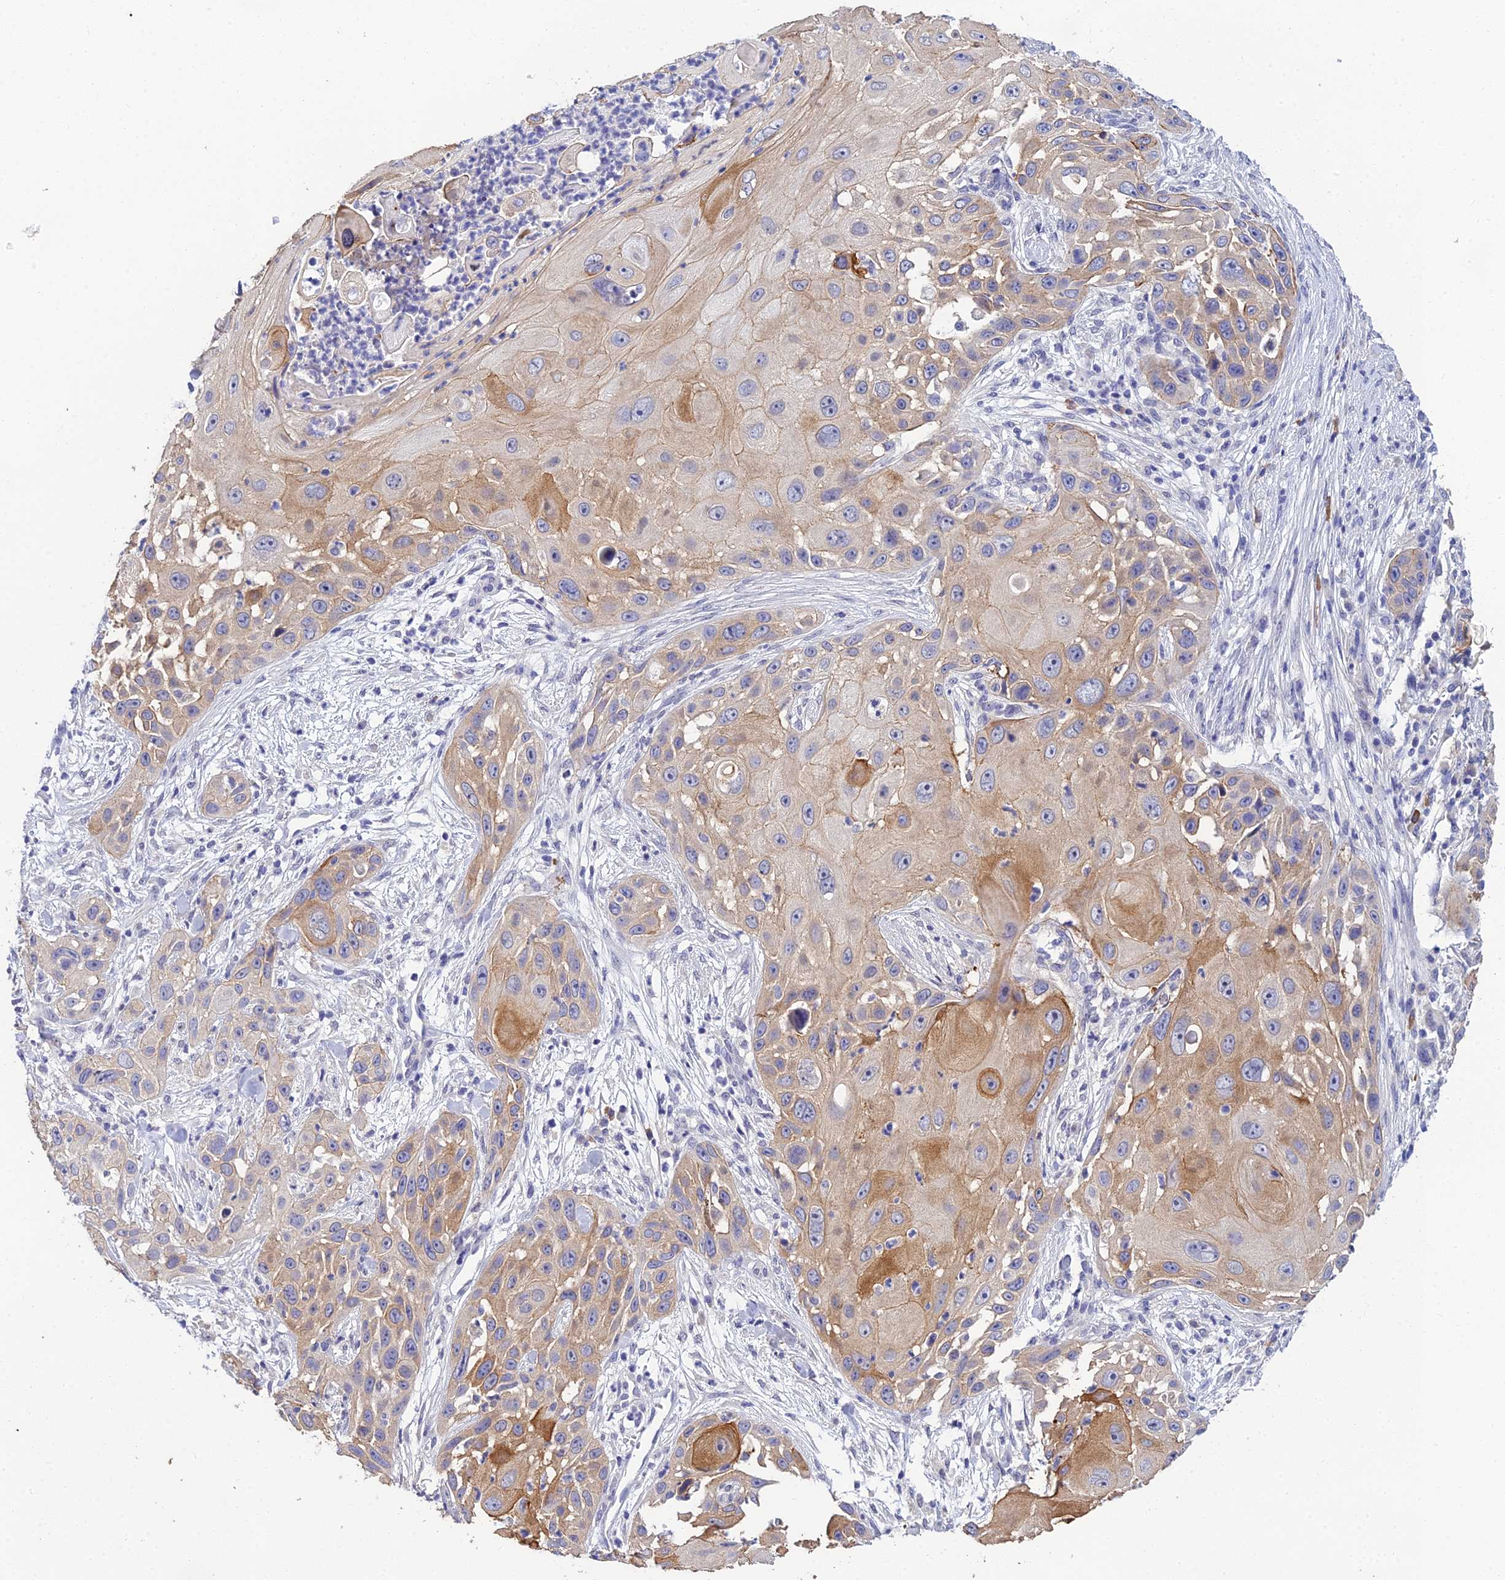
{"staining": {"intensity": "moderate", "quantity": "<25%", "location": "cytoplasmic/membranous"}, "tissue": "skin cancer", "cell_type": "Tumor cells", "image_type": "cancer", "snomed": [{"axis": "morphology", "description": "Squamous cell carcinoma, NOS"}, {"axis": "topography", "description": "Skin"}], "caption": "About <25% of tumor cells in human skin cancer display moderate cytoplasmic/membranous protein positivity as visualized by brown immunohistochemical staining.", "gene": "HOXB1", "patient": {"sex": "female", "age": 44}}